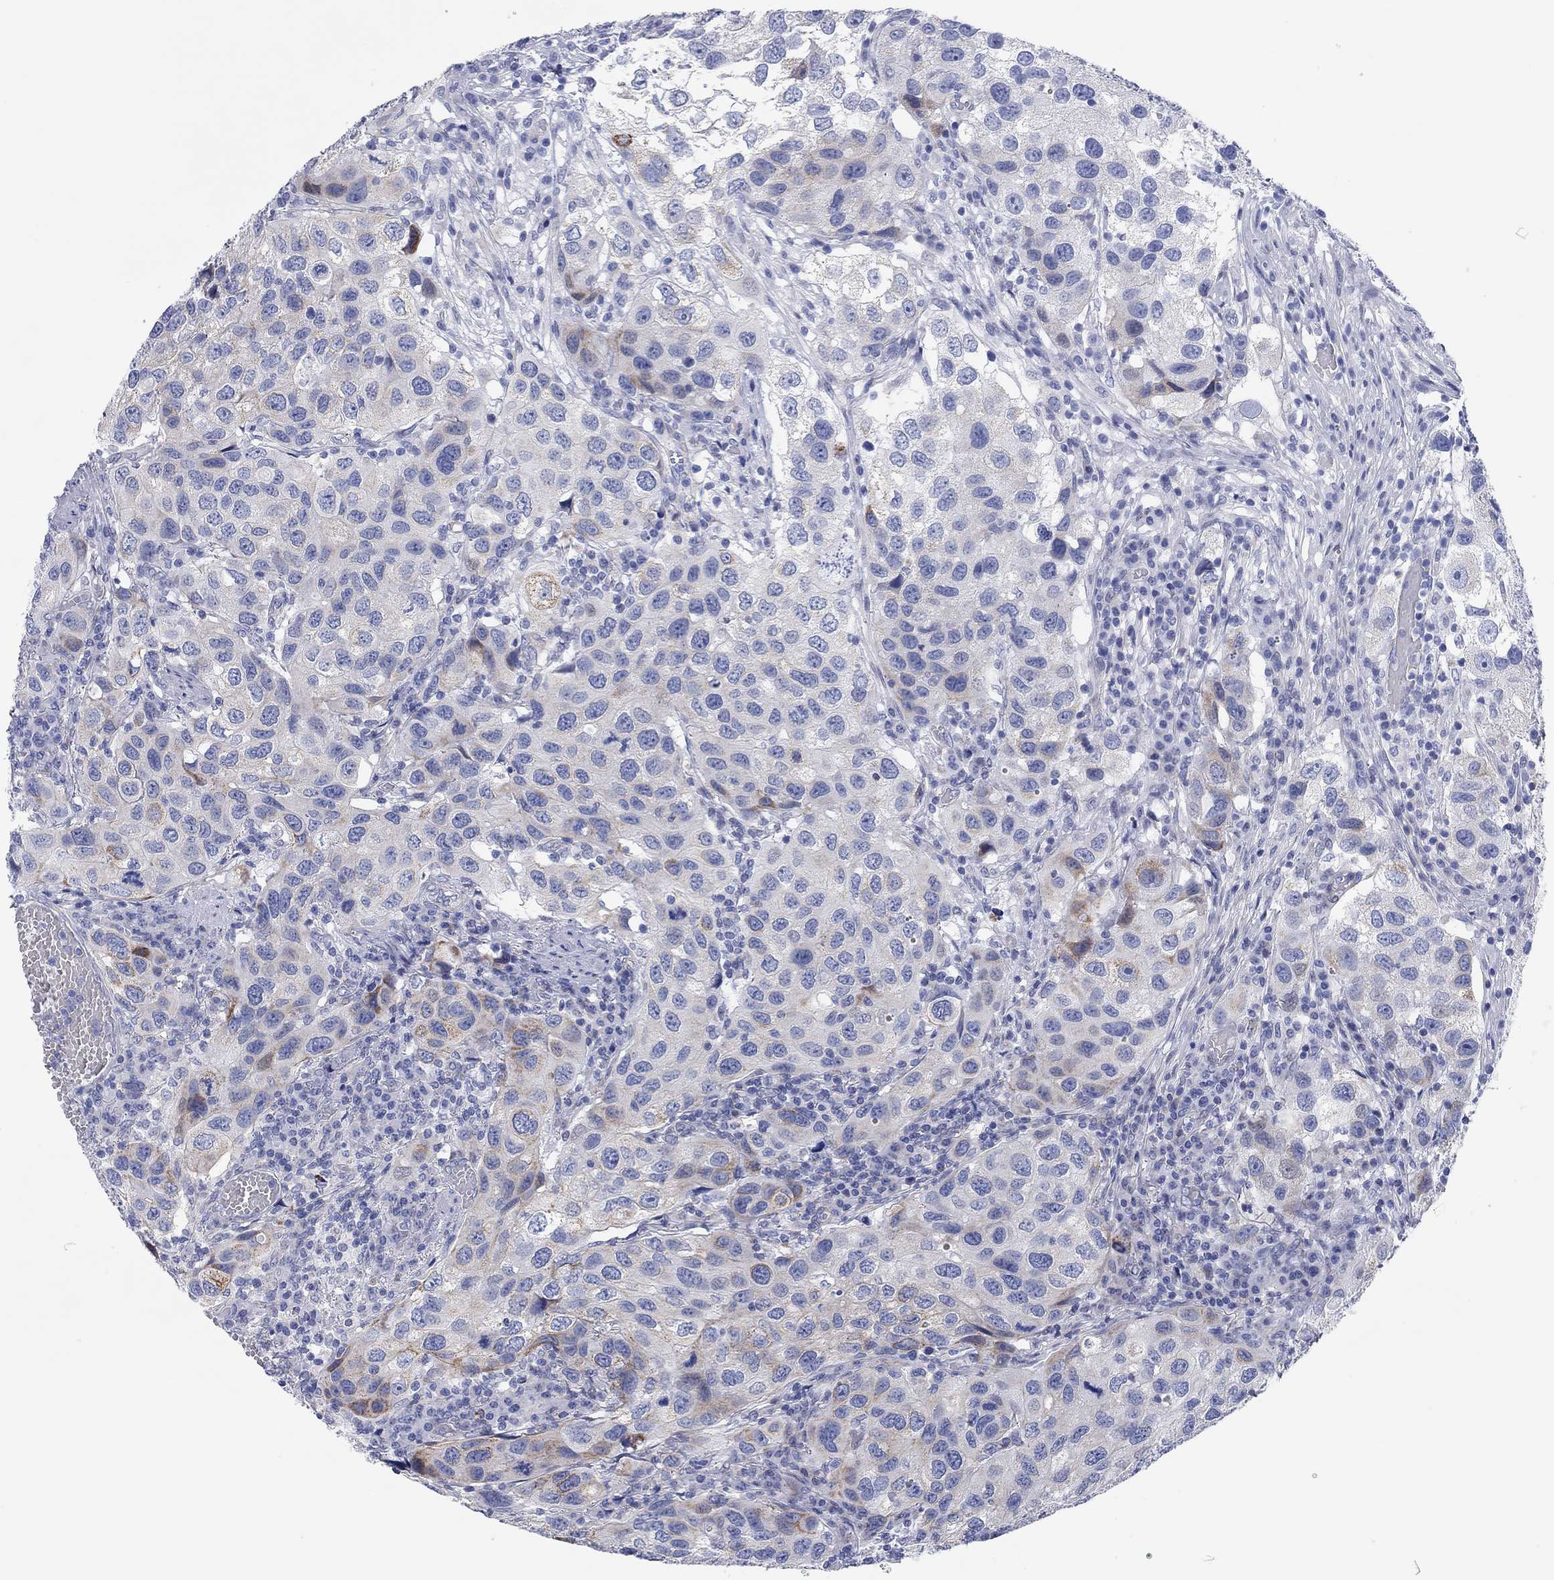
{"staining": {"intensity": "moderate", "quantity": "<25%", "location": "cytoplasmic/membranous"}, "tissue": "urothelial cancer", "cell_type": "Tumor cells", "image_type": "cancer", "snomed": [{"axis": "morphology", "description": "Urothelial carcinoma, High grade"}, {"axis": "topography", "description": "Urinary bladder"}], "caption": "DAB (3,3'-diaminobenzidine) immunohistochemical staining of urothelial cancer demonstrates moderate cytoplasmic/membranous protein staining in about <25% of tumor cells.", "gene": "CHI3L2", "patient": {"sex": "male", "age": 79}}